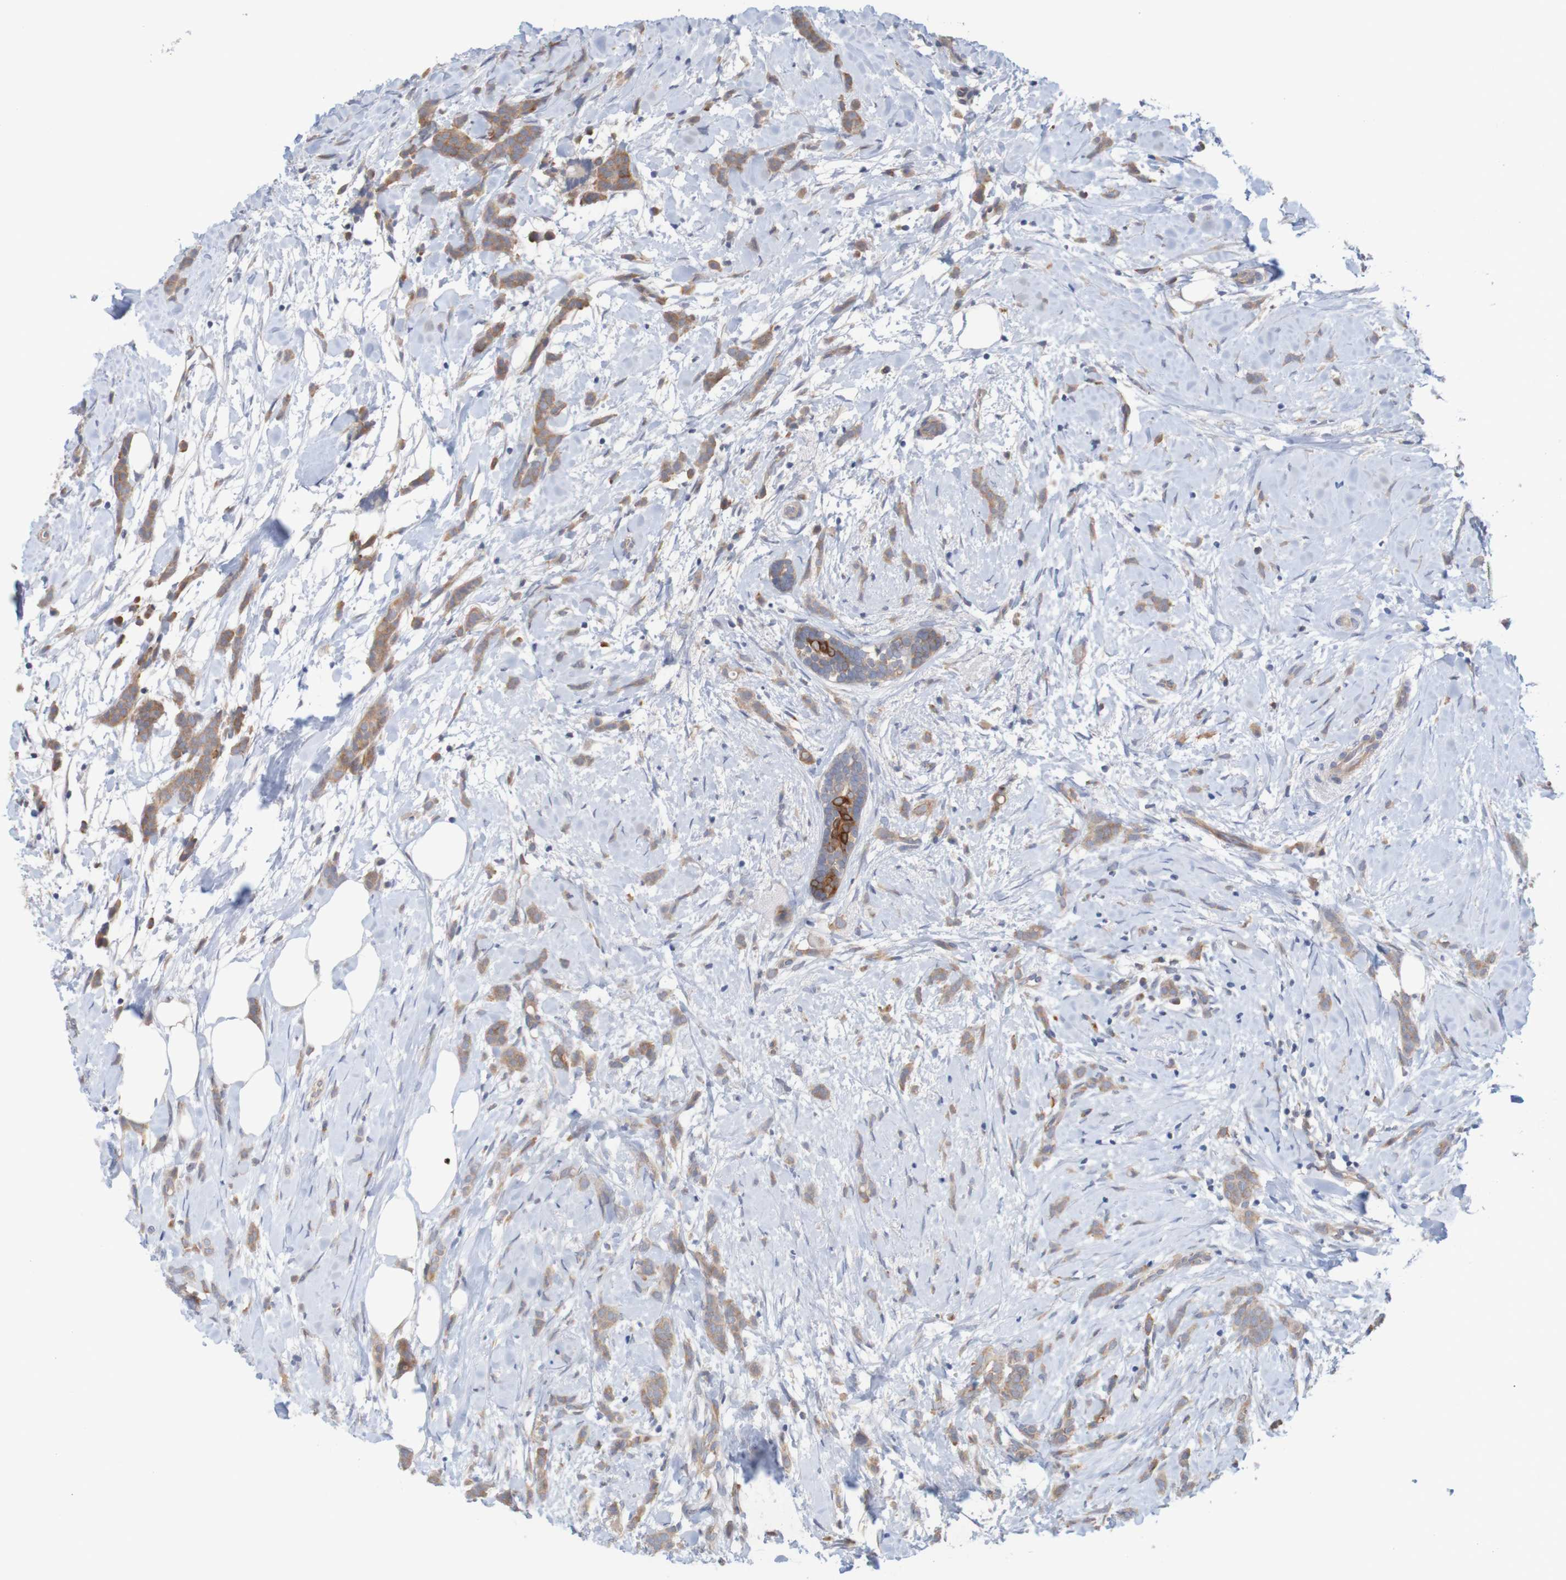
{"staining": {"intensity": "moderate", "quantity": ">75%", "location": "cytoplasmic/membranous"}, "tissue": "breast cancer", "cell_type": "Tumor cells", "image_type": "cancer", "snomed": [{"axis": "morphology", "description": "Lobular carcinoma, in situ"}, {"axis": "morphology", "description": "Lobular carcinoma"}, {"axis": "topography", "description": "Breast"}], "caption": "Immunohistochemistry (IHC) (DAB (3,3'-diaminobenzidine)) staining of human breast cancer exhibits moderate cytoplasmic/membranous protein expression in approximately >75% of tumor cells.", "gene": "NAV2", "patient": {"sex": "female", "age": 41}}